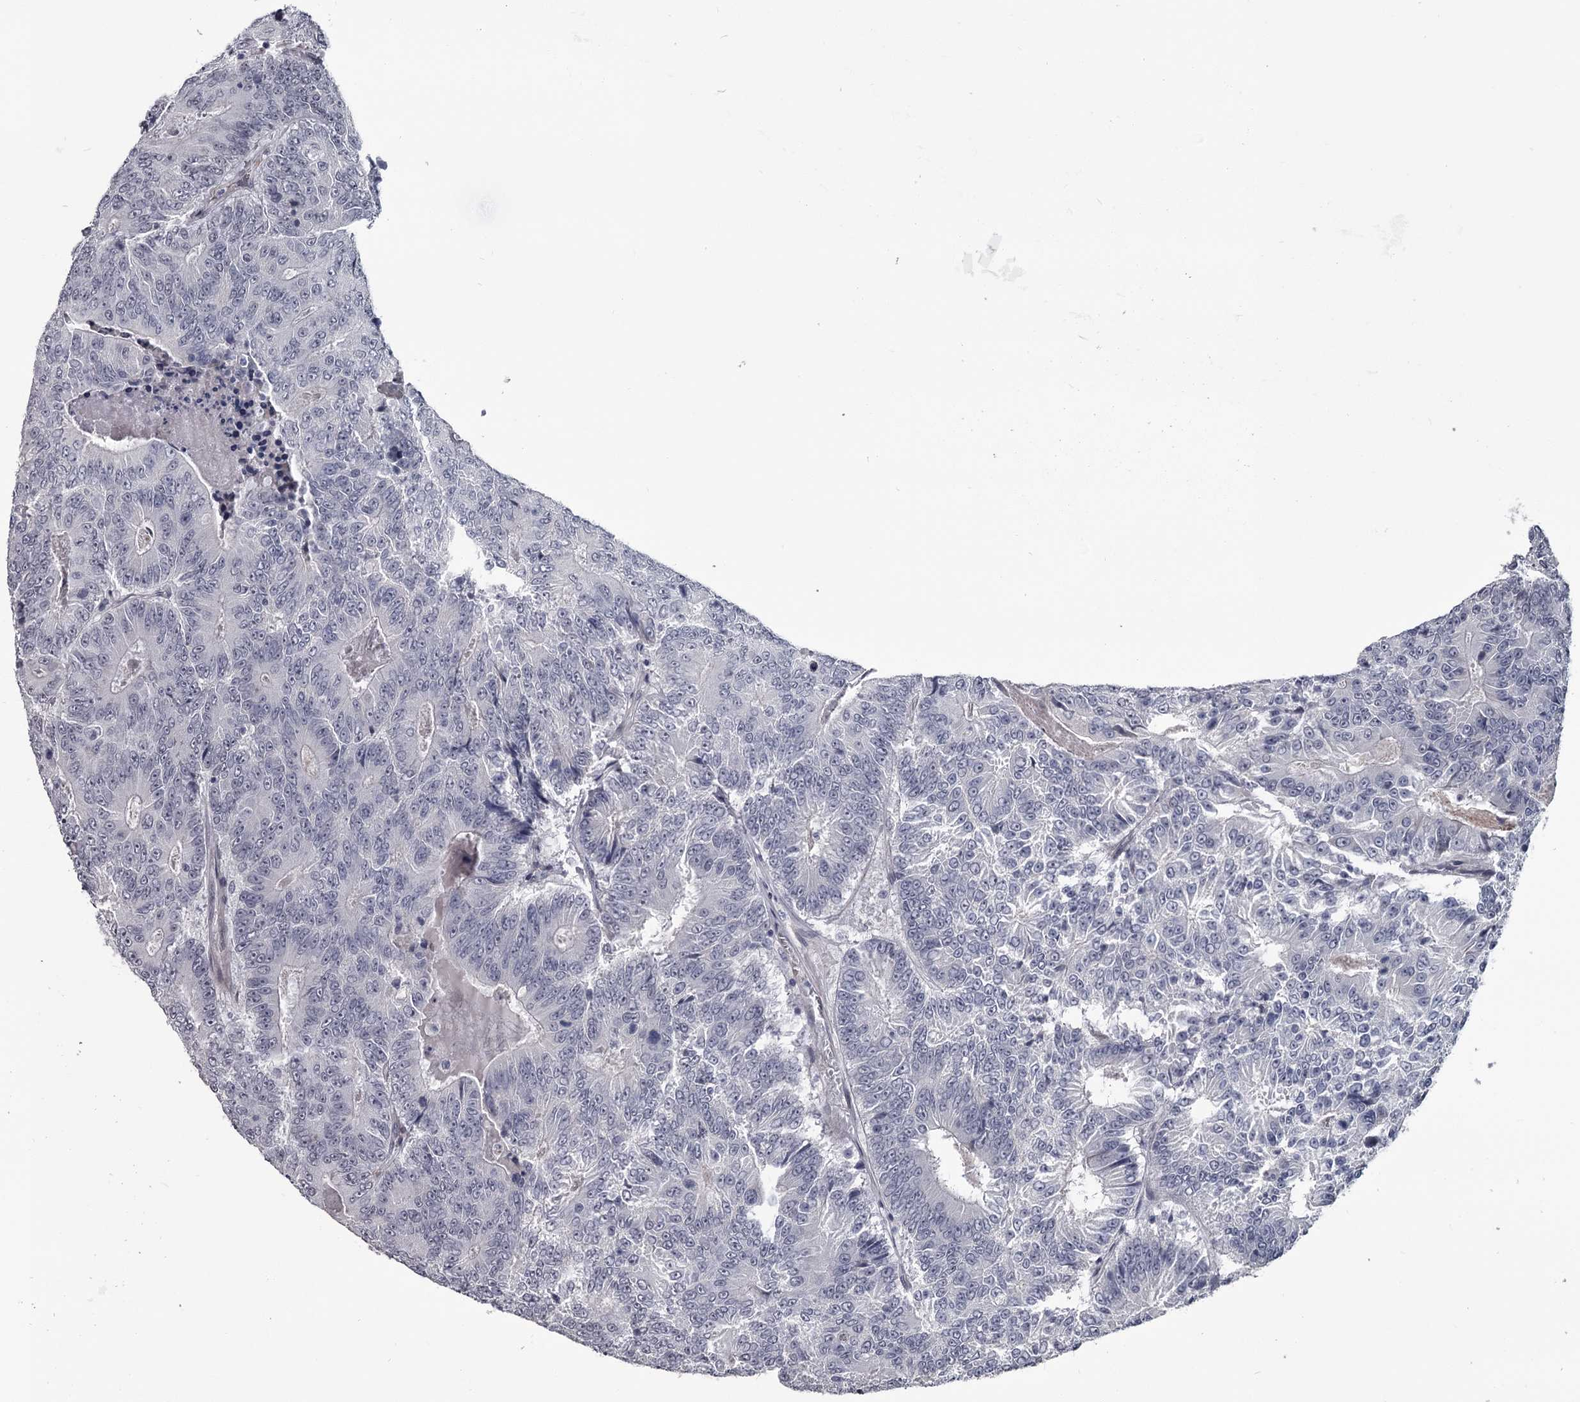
{"staining": {"intensity": "negative", "quantity": "none", "location": "none"}, "tissue": "colorectal cancer", "cell_type": "Tumor cells", "image_type": "cancer", "snomed": [{"axis": "morphology", "description": "Adenocarcinoma, NOS"}, {"axis": "topography", "description": "Colon"}], "caption": "This micrograph is of colorectal adenocarcinoma stained with immunohistochemistry to label a protein in brown with the nuclei are counter-stained blue. There is no expression in tumor cells.", "gene": "PRPF40B", "patient": {"sex": "male", "age": 83}}